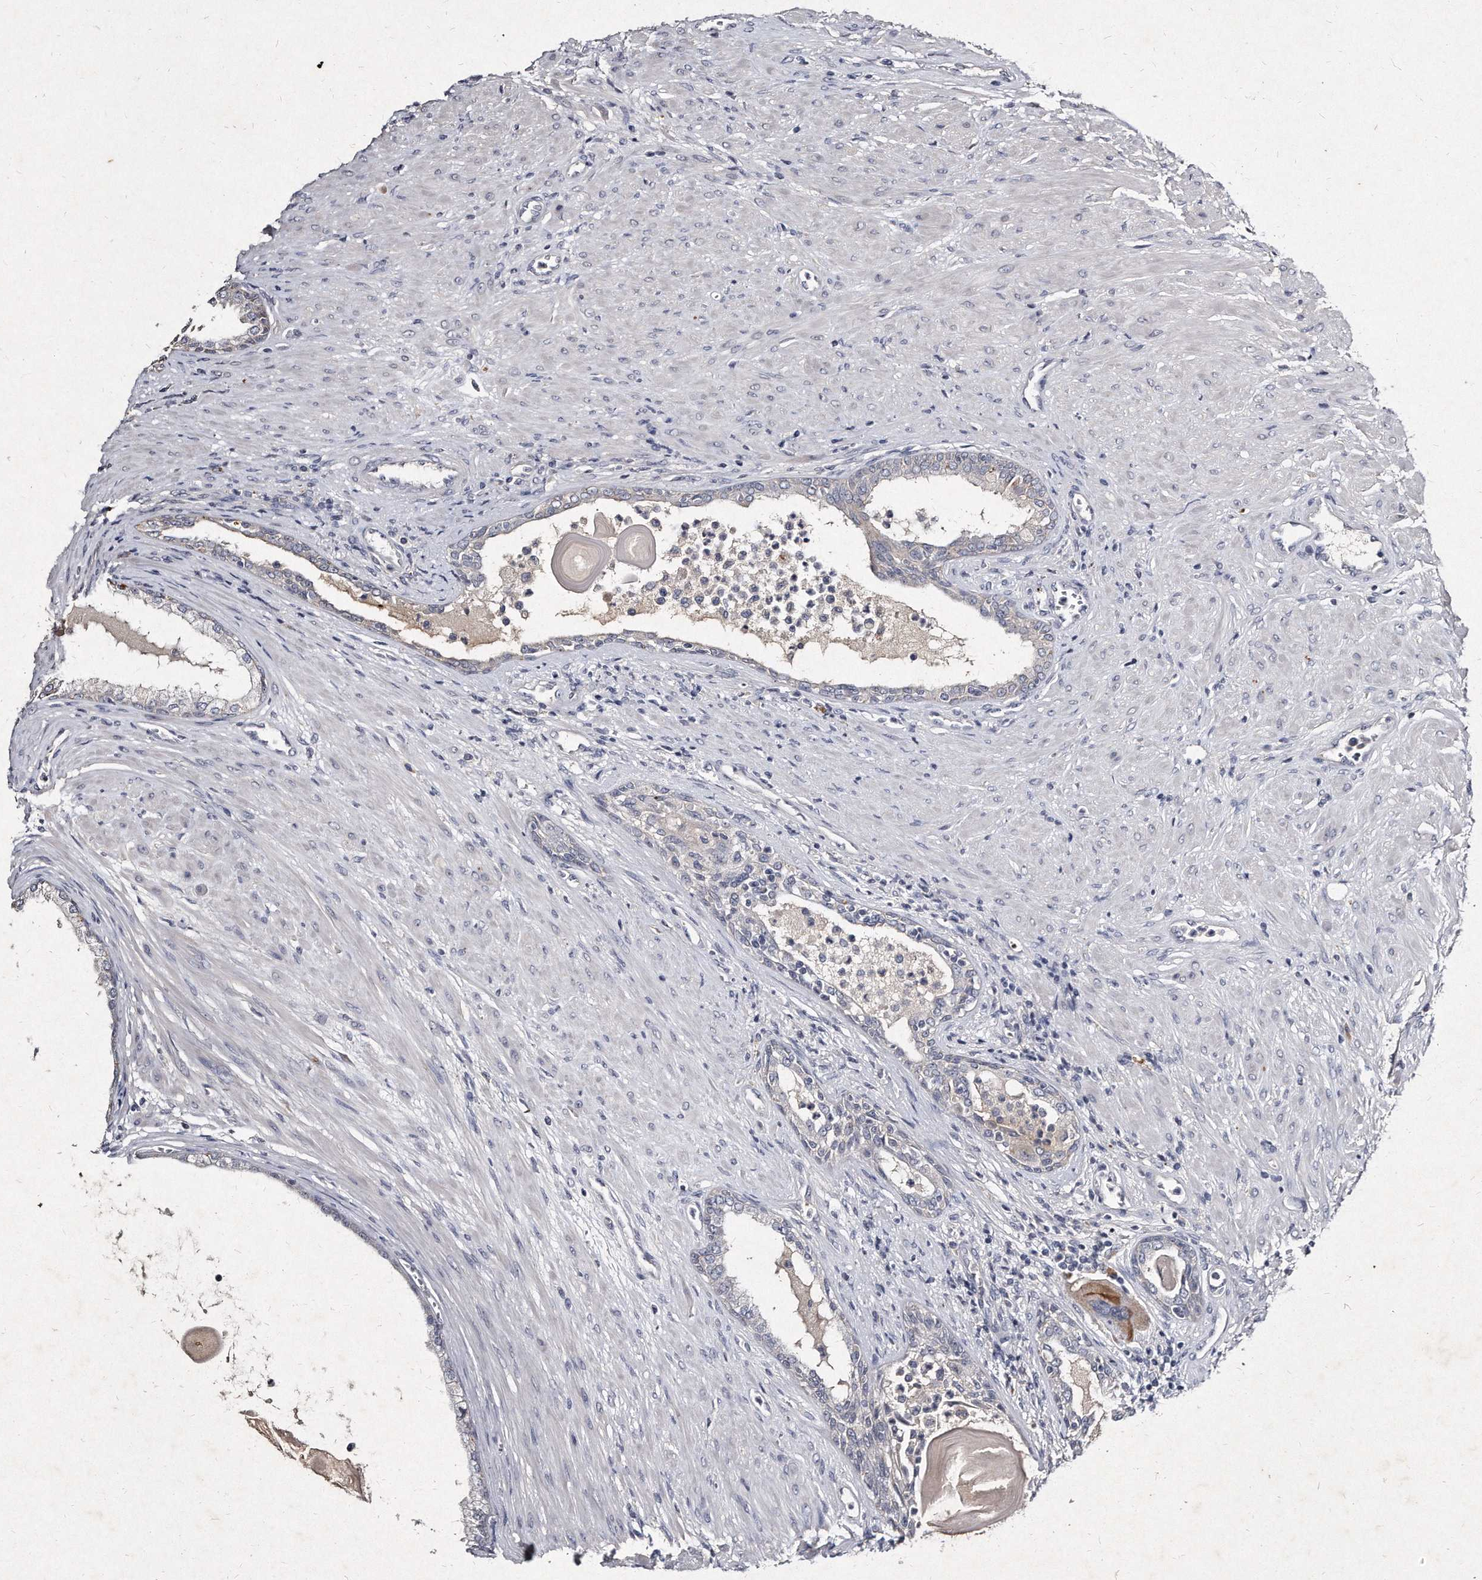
{"staining": {"intensity": "negative", "quantity": "none", "location": "none"}, "tissue": "prostate cancer", "cell_type": "Tumor cells", "image_type": "cancer", "snomed": [{"axis": "morphology", "description": "Normal tissue, NOS"}, {"axis": "morphology", "description": "Adenocarcinoma, Low grade"}, {"axis": "topography", "description": "Prostate"}, {"axis": "topography", "description": "Peripheral nerve tissue"}], "caption": "A high-resolution image shows IHC staining of prostate cancer, which shows no significant expression in tumor cells. (Brightfield microscopy of DAB (3,3'-diaminobenzidine) immunohistochemistry at high magnification).", "gene": "KLHDC3", "patient": {"sex": "male", "age": 71}}